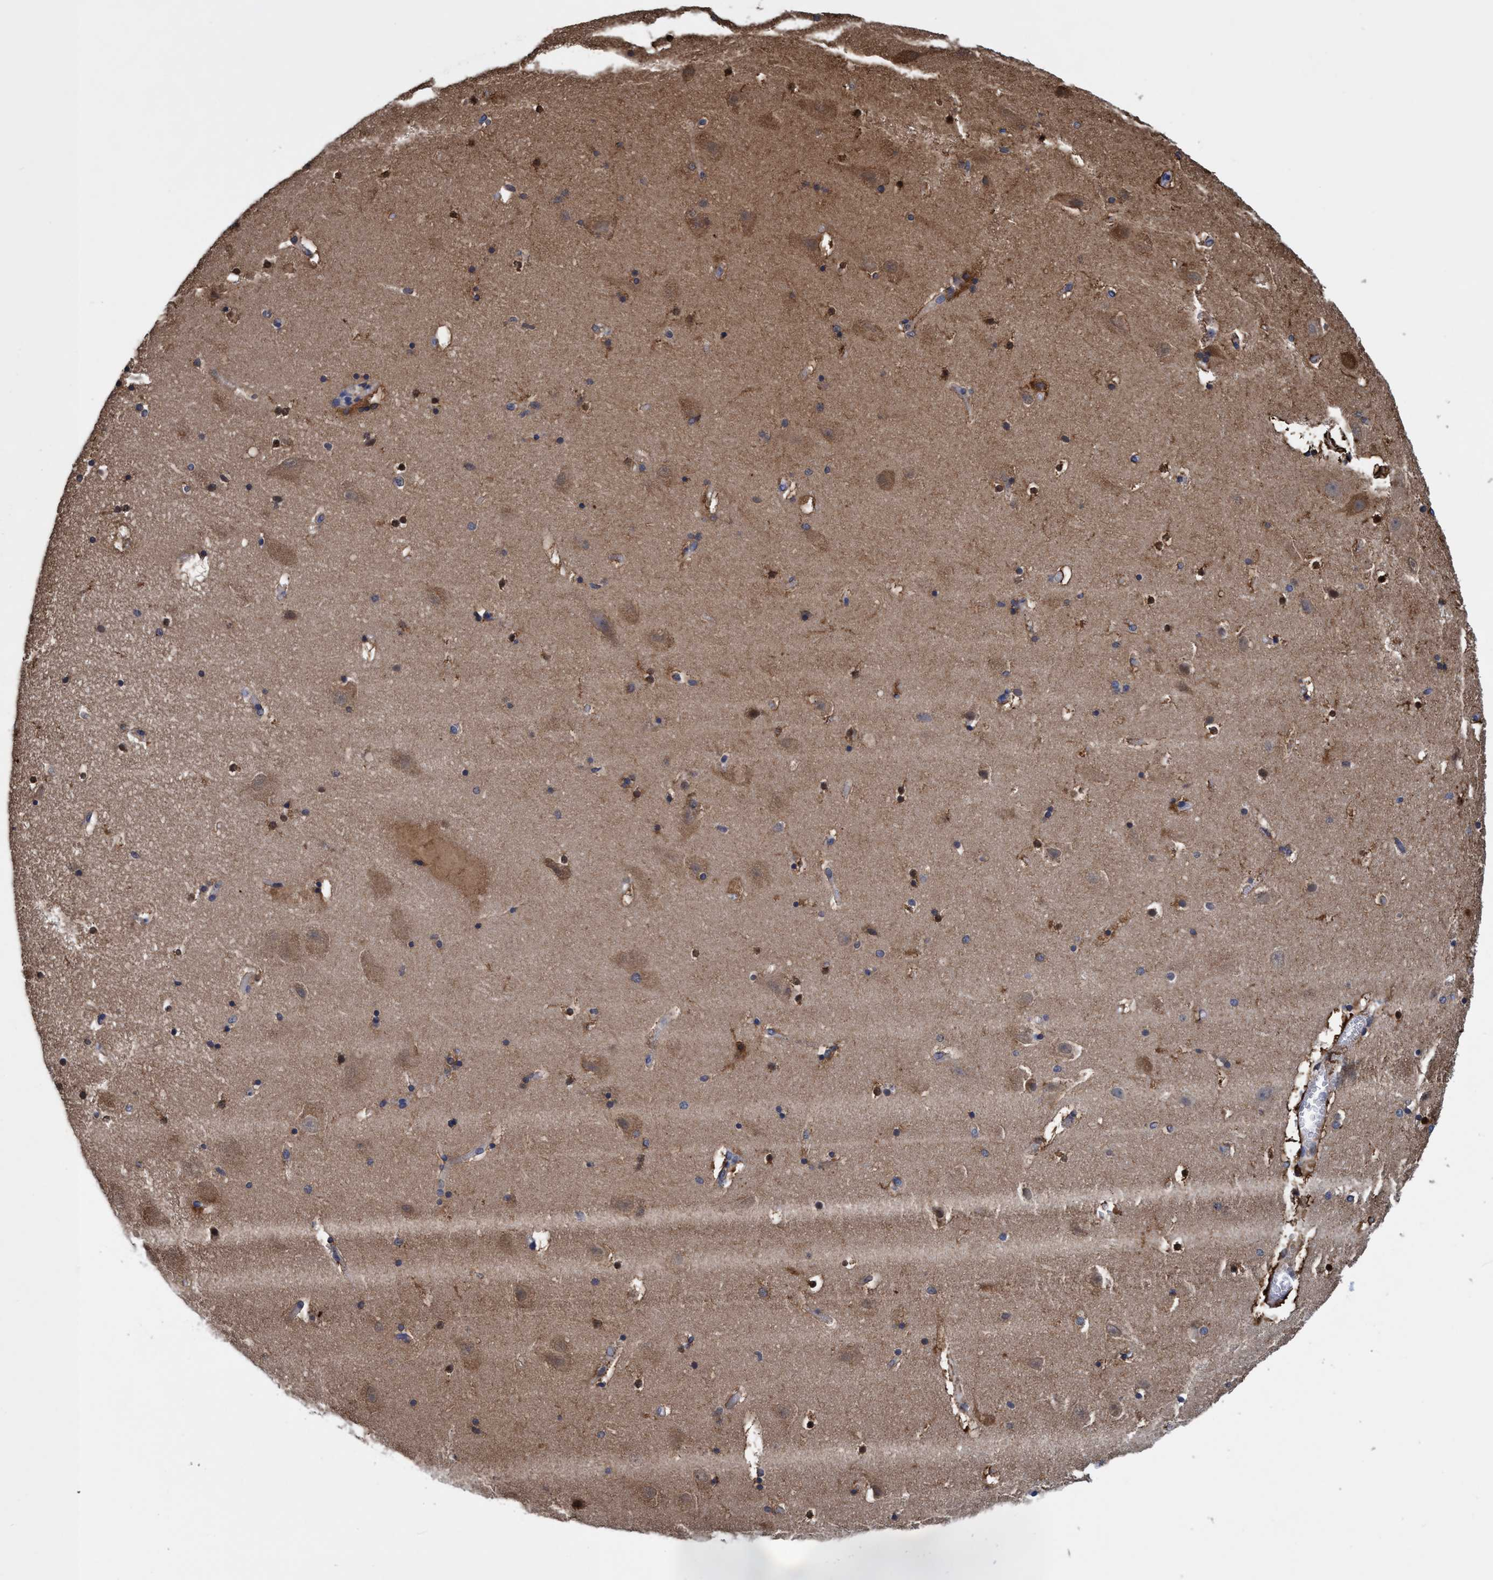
{"staining": {"intensity": "moderate", "quantity": "25%-75%", "location": "cytoplasmic/membranous"}, "tissue": "hippocampus", "cell_type": "Glial cells", "image_type": "normal", "snomed": [{"axis": "morphology", "description": "Normal tissue, NOS"}, {"axis": "topography", "description": "Hippocampus"}], "caption": "Hippocampus stained with DAB (3,3'-diaminobenzidine) immunohistochemistry (IHC) exhibits medium levels of moderate cytoplasmic/membranous expression in approximately 25%-75% of glial cells. (Brightfield microscopy of DAB IHC at high magnification).", "gene": "CALCOCO2", "patient": {"sex": "male", "age": 45}}